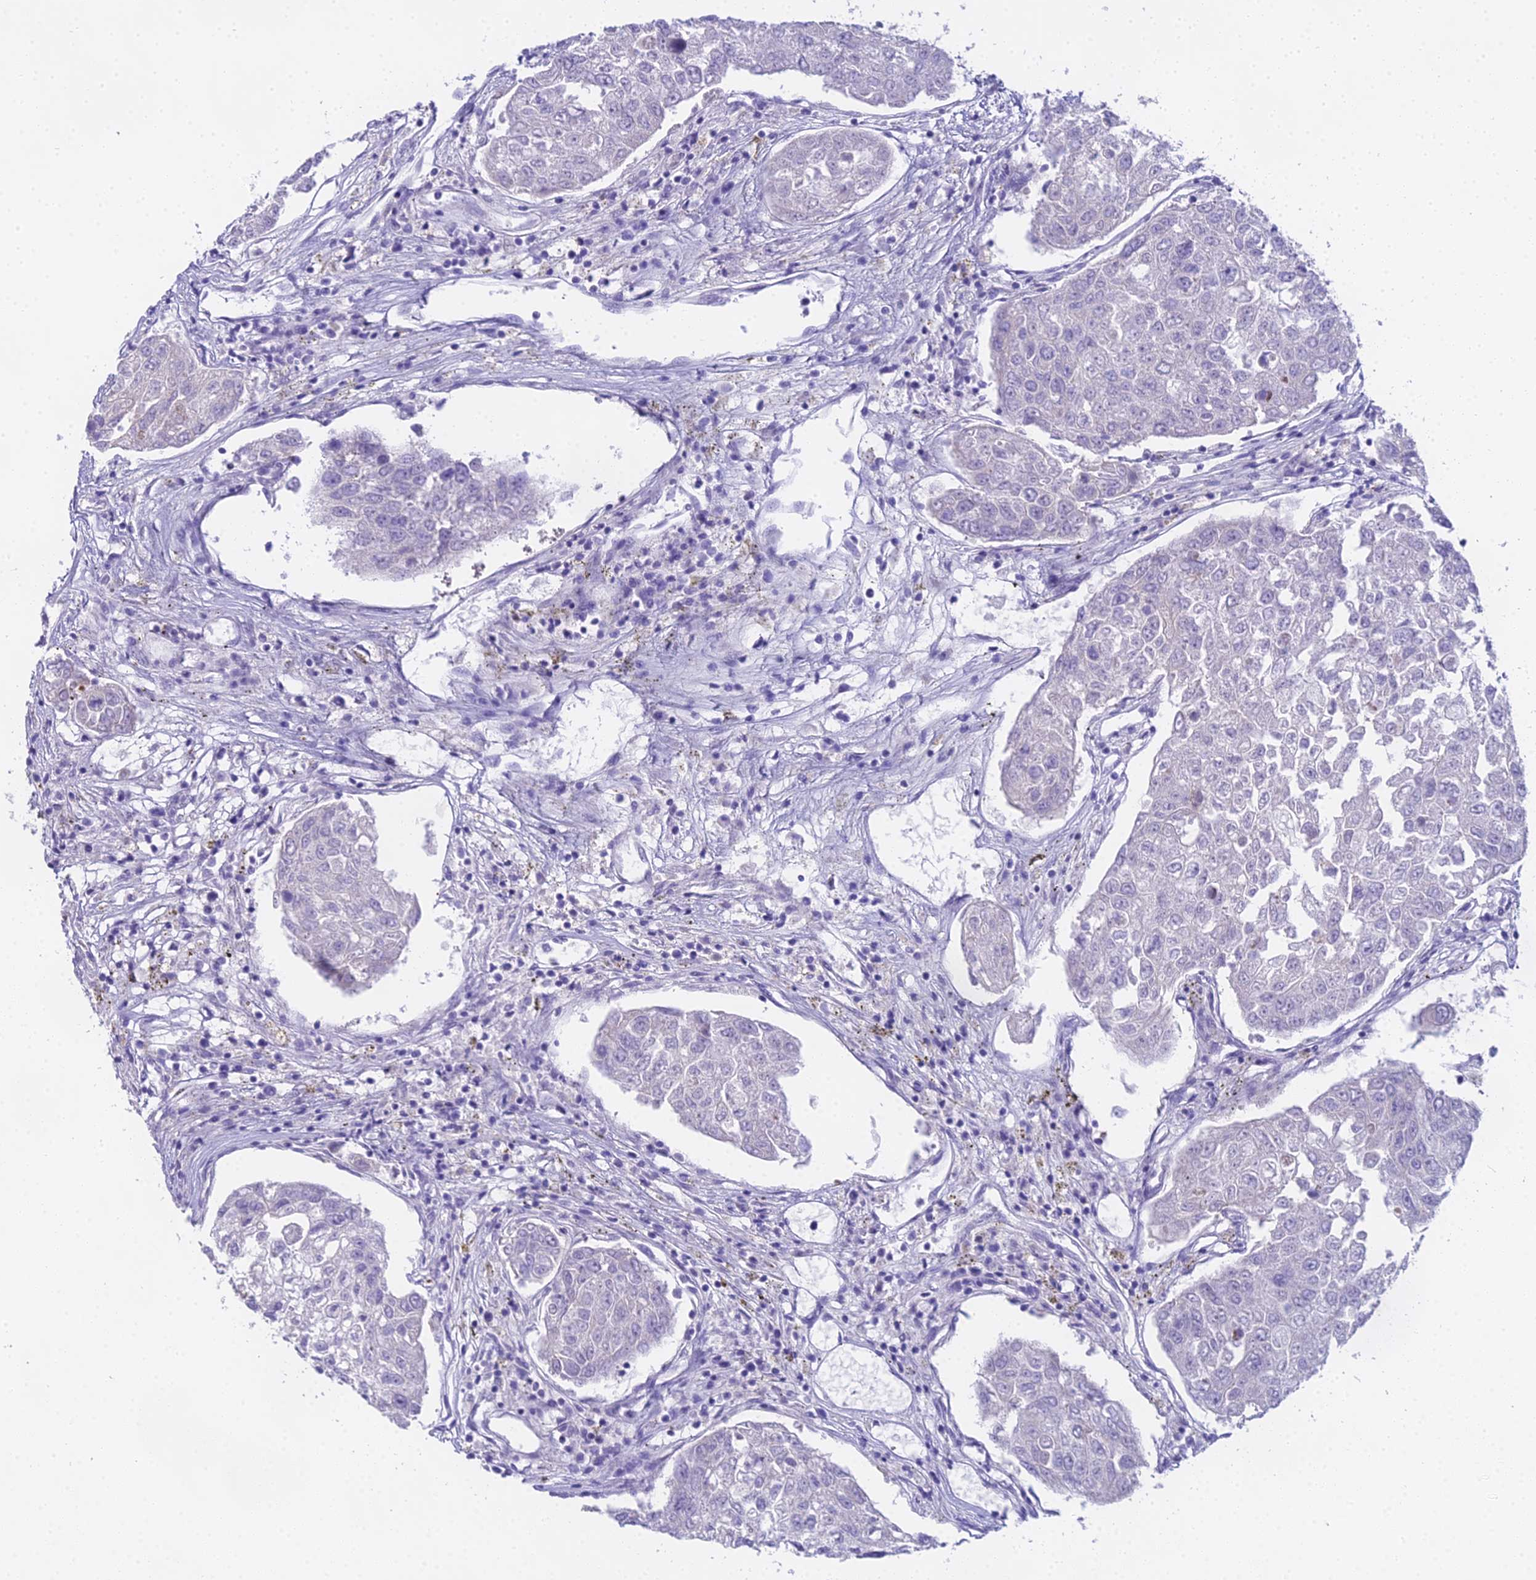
{"staining": {"intensity": "negative", "quantity": "none", "location": "none"}, "tissue": "urothelial cancer", "cell_type": "Tumor cells", "image_type": "cancer", "snomed": [{"axis": "morphology", "description": "Urothelial carcinoma, High grade"}, {"axis": "topography", "description": "Lymph node"}, {"axis": "topography", "description": "Urinary bladder"}], "caption": "Urothelial carcinoma (high-grade) stained for a protein using immunohistochemistry (IHC) shows no staining tumor cells.", "gene": "UNC80", "patient": {"sex": "male", "age": 51}}